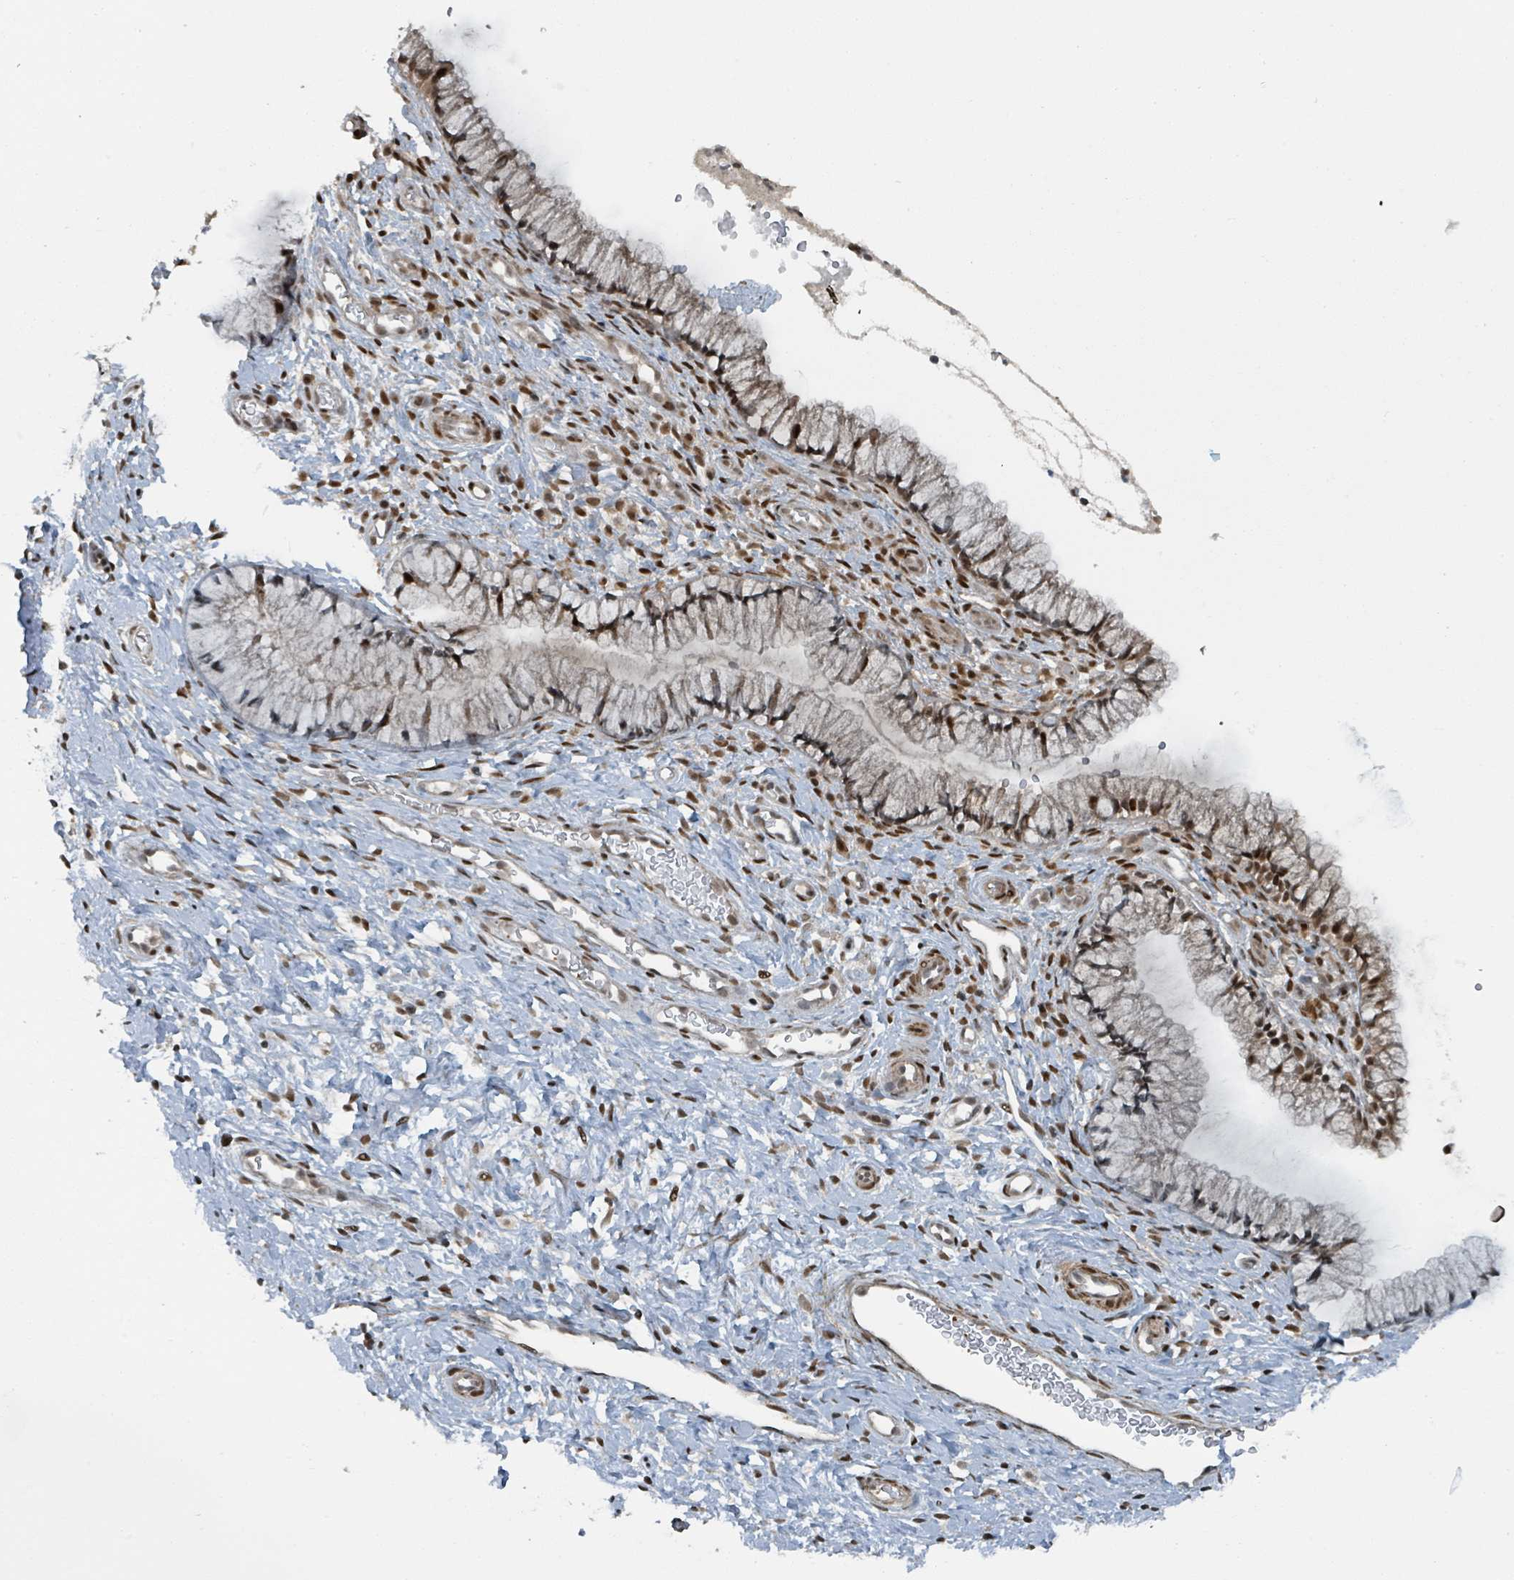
{"staining": {"intensity": "moderate", "quantity": "<25%", "location": "nuclear"}, "tissue": "cervix", "cell_type": "Glandular cells", "image_type": "normal", "snomed": [{"axis": "morphology", "description": "Normal tissue, NOS"}, {"axis": "topography", "description": "Cervix"}], "caption": "About <25% of glandular cells in normal cervix demonstrate moderate nuclear protein positivity as visualized by brown immunohistochemical staining.", "gene": "PHIP", "patient": {"sex": "female", "age": 36}}